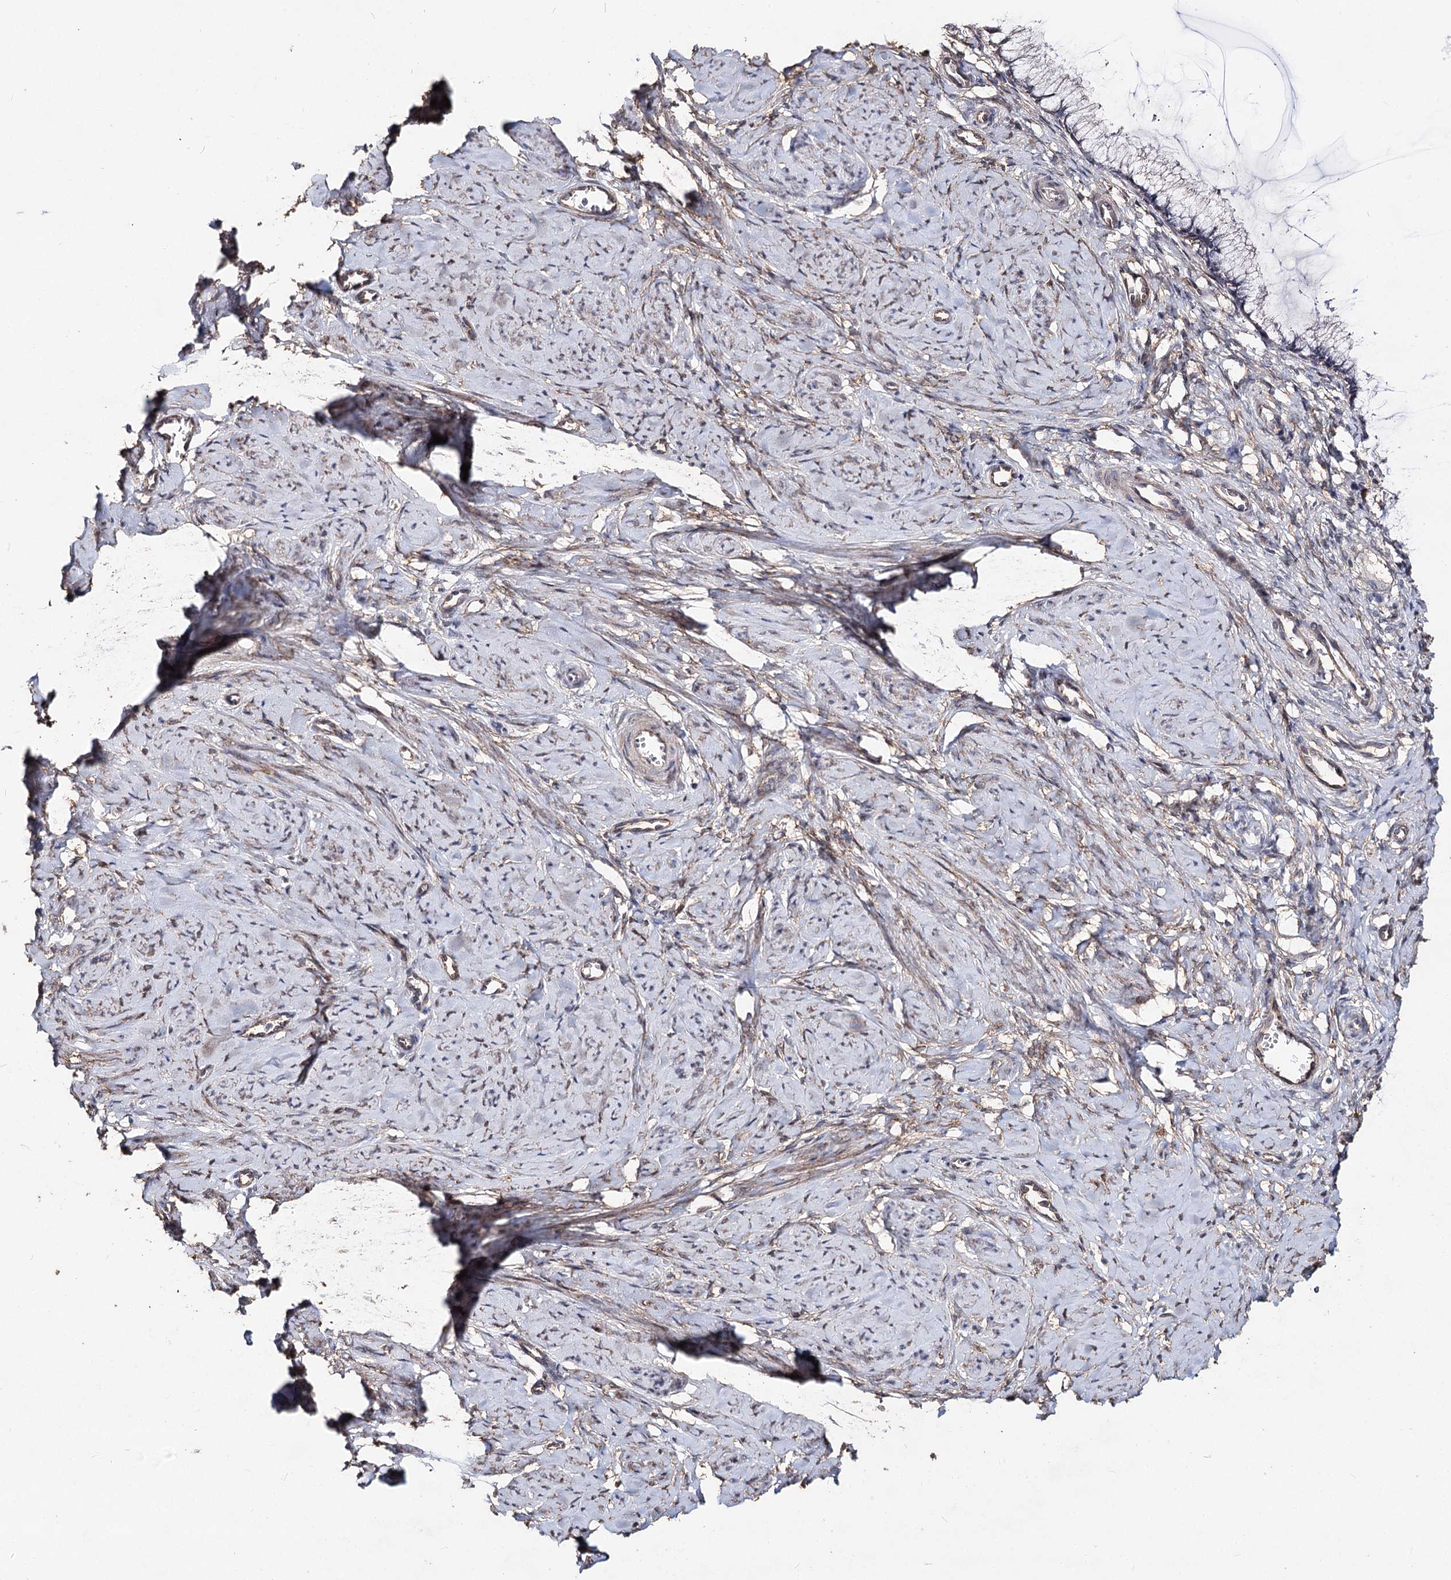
{"staining": {"intensity": "negative", "quantity": "none", "location": "none"}, "tissue": "cervix", "cell_type": "Glandular cells", "image_type": "normal", "snomed": [{"axis": "morphology", "description": "Normal tissue, NOS"}, {"axis": "morphology", "description": "Adenocarcinoma, NOS"}, {"axis": "topography", "description": "Cervix"}], "caption": "Immunohistochemical staining of benign human cervix exhibits no significant expression in glandular cells.", "gene": "TMEM218", "patient": {"sex": "female", "age": 29}}